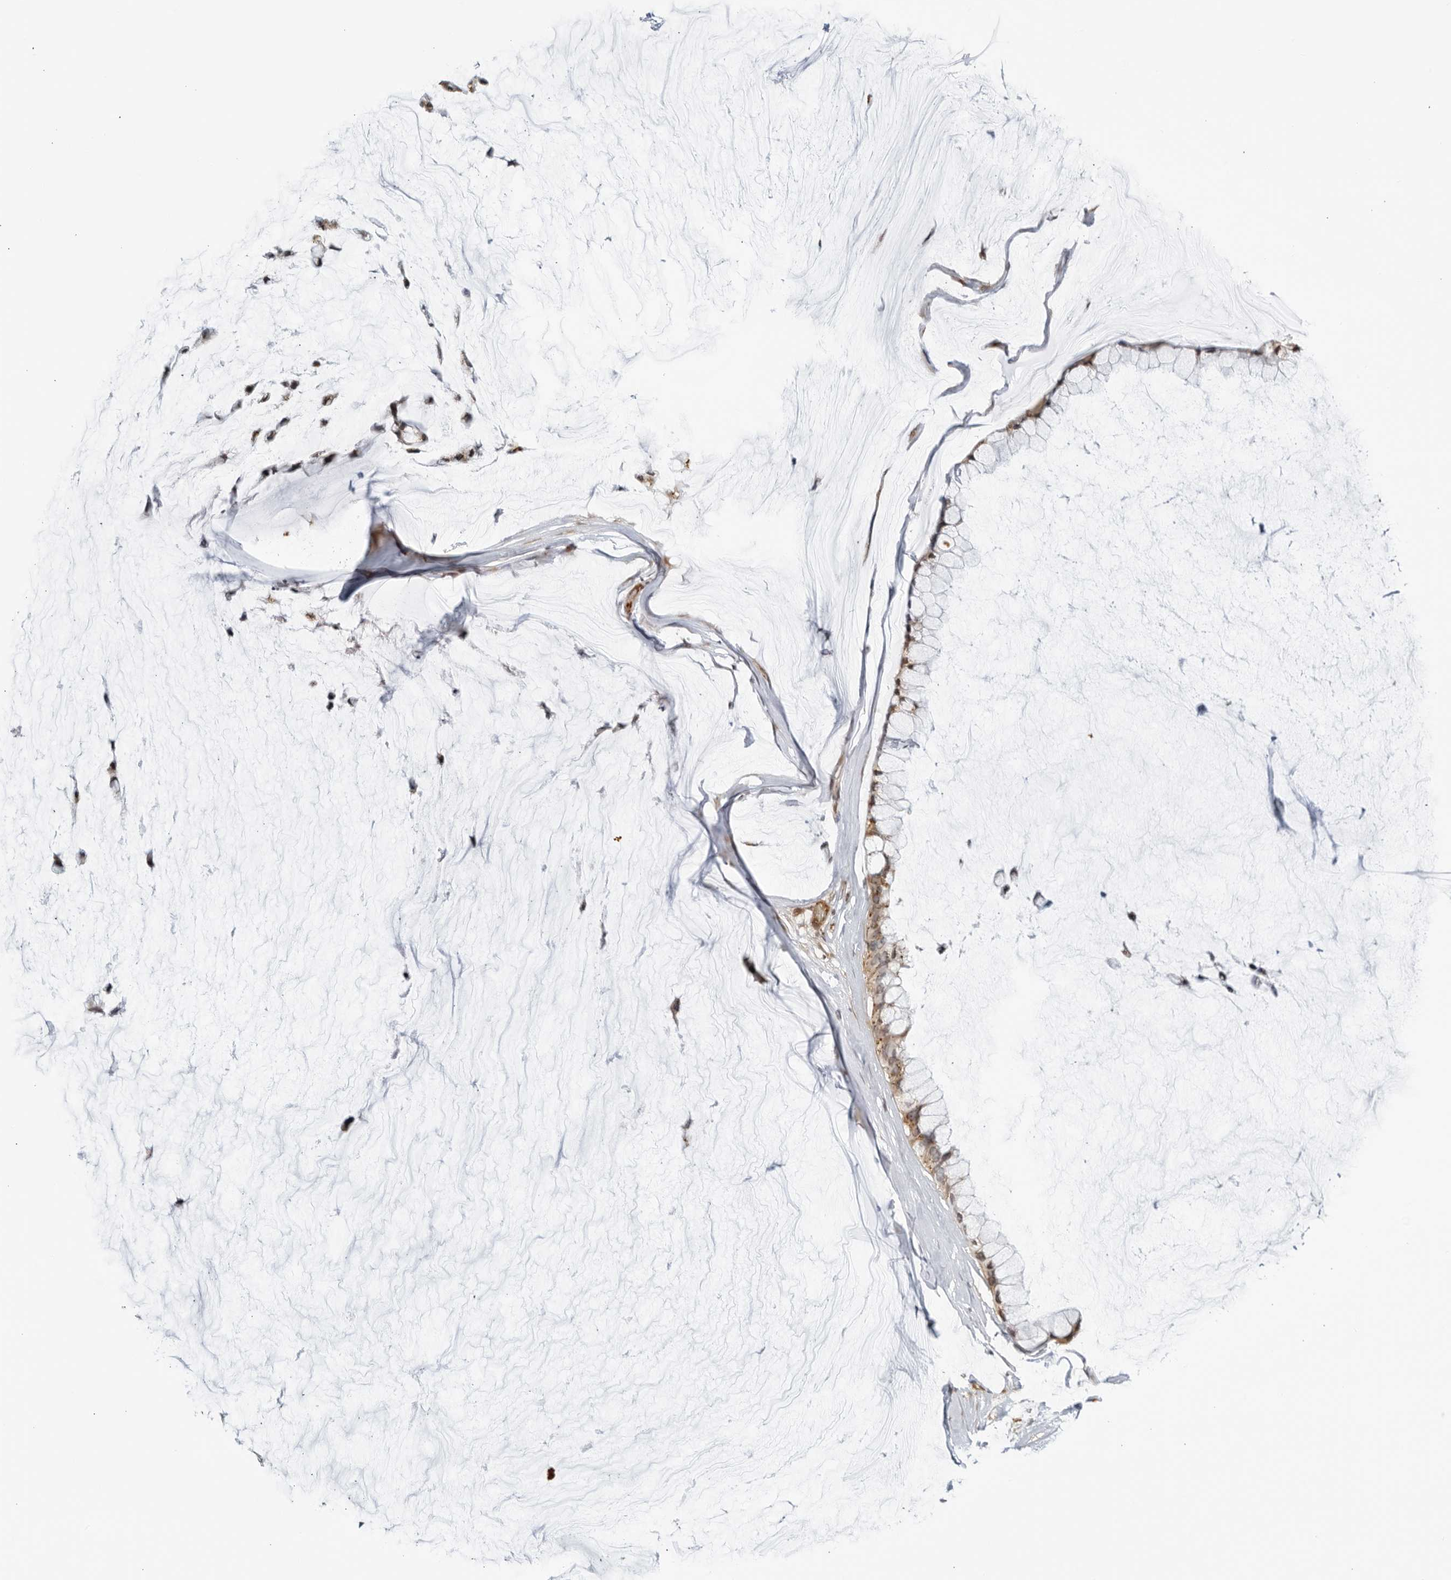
{"staining": {"intensity": "moderate", "quantity": "25%-75%", "location": "cytoplasmic/membranous"}, "tissue": "ovarian cancer", "cell_type": "Tumor cells", "image_type": "cancer", "snomed": [{"axis": "morphology", "description": "Cystadenocarcinoma, mucinous, NOS"}, {"axis": "topography", "description": "Ovary"}], "caption": "Human mucinous cystadenocarcinoma (ovarian) stained with a protein marker displays moderate staining in tumor cells.", "gene": "TCF21", "patient": {"sex": "female", "age": 39}}